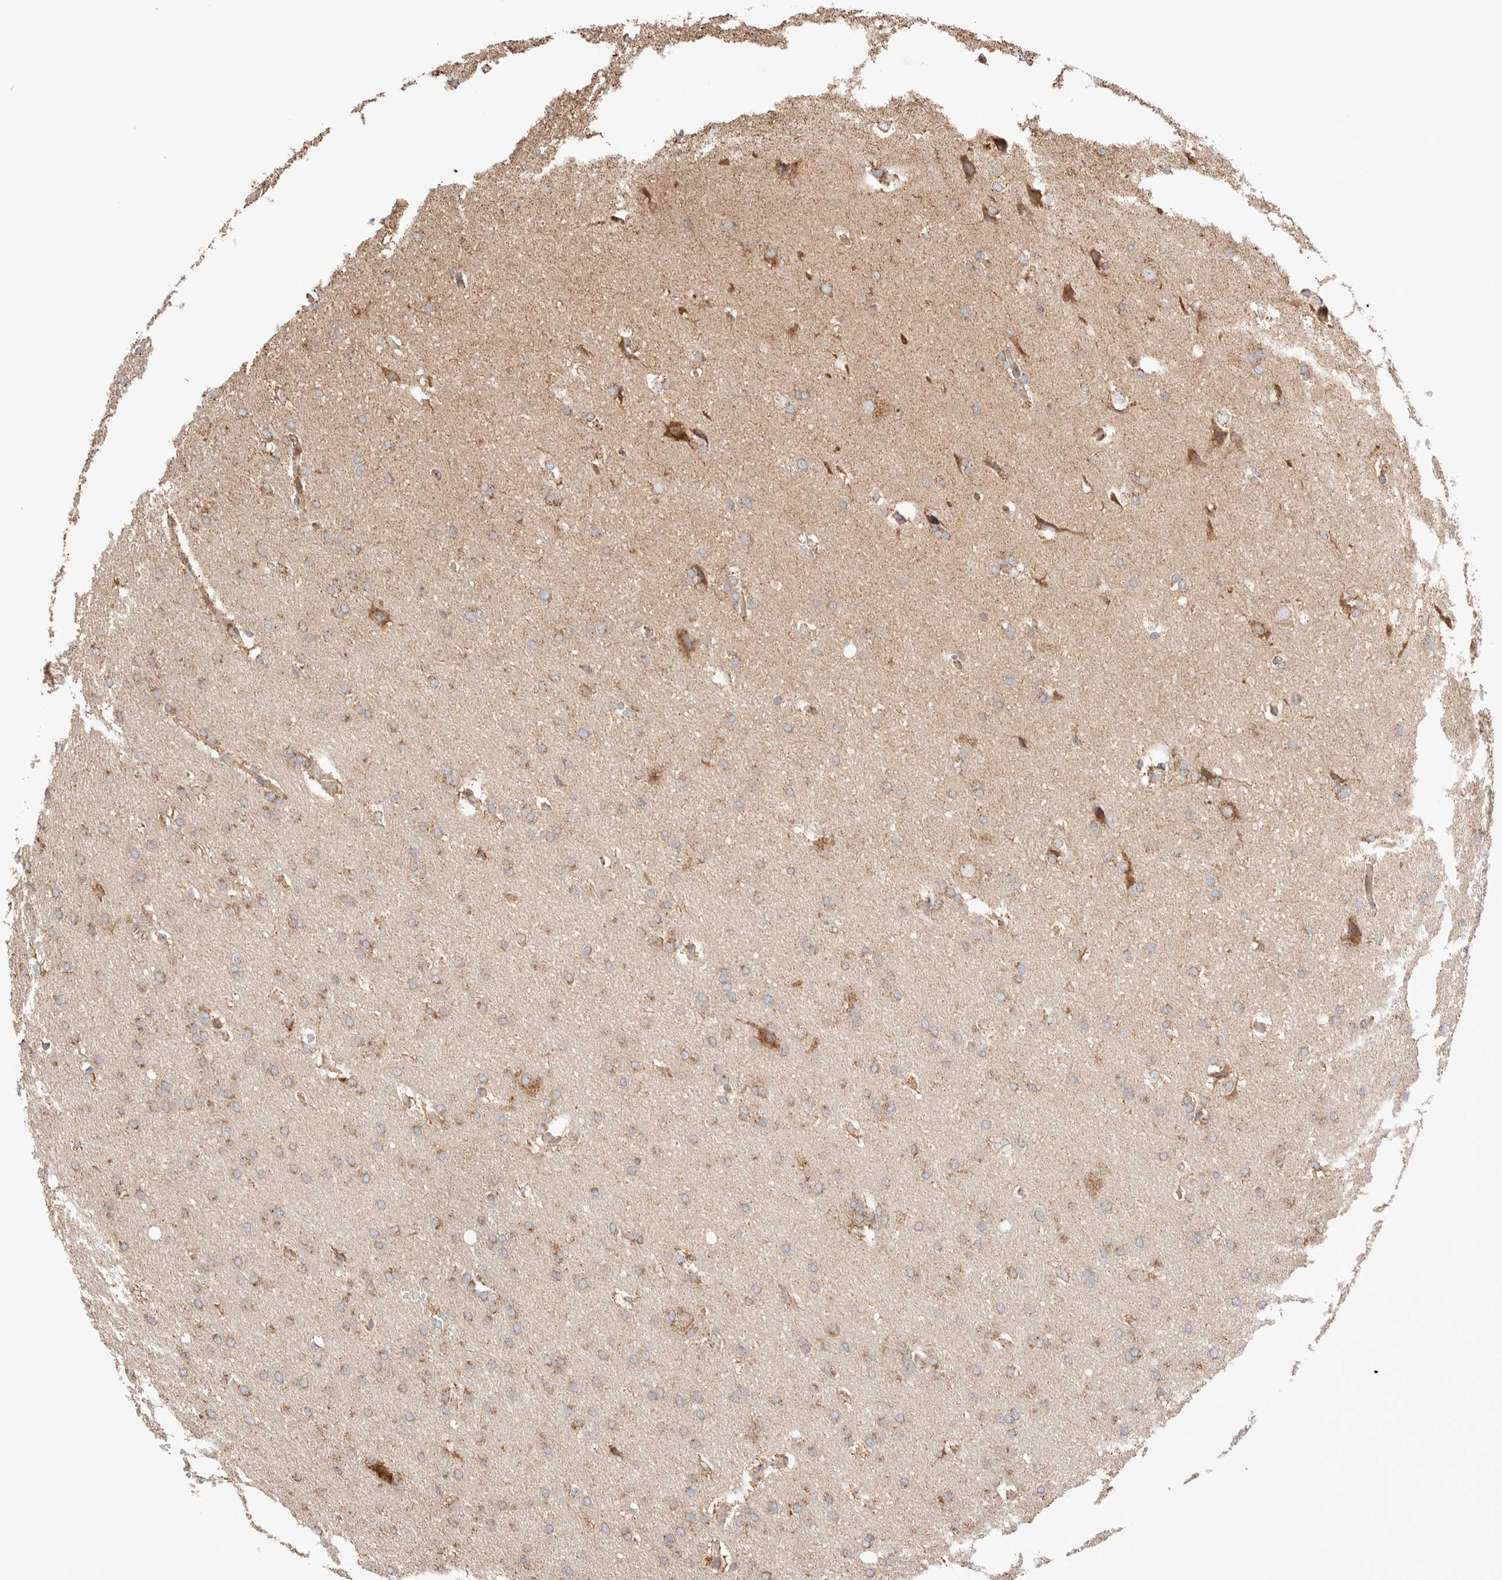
{"staining": {"intensity": "weak", "quantity": "<25%", "location": "cytoplasmic/membranous"}, "tissue": "glioma", "cell_type": "Tumor cells", "image_type": "cancer", "snomed": [{"axis": "morphology", "description": "Glioma, malignant, Low grade"}, {"axis": "topography", "description": "Brain"}], "caption": "Tumor cells show no significant staining in malignant low-grade glioma.", "gene": "TMPPE", "patient": {"sex": "female", "age": 37}}